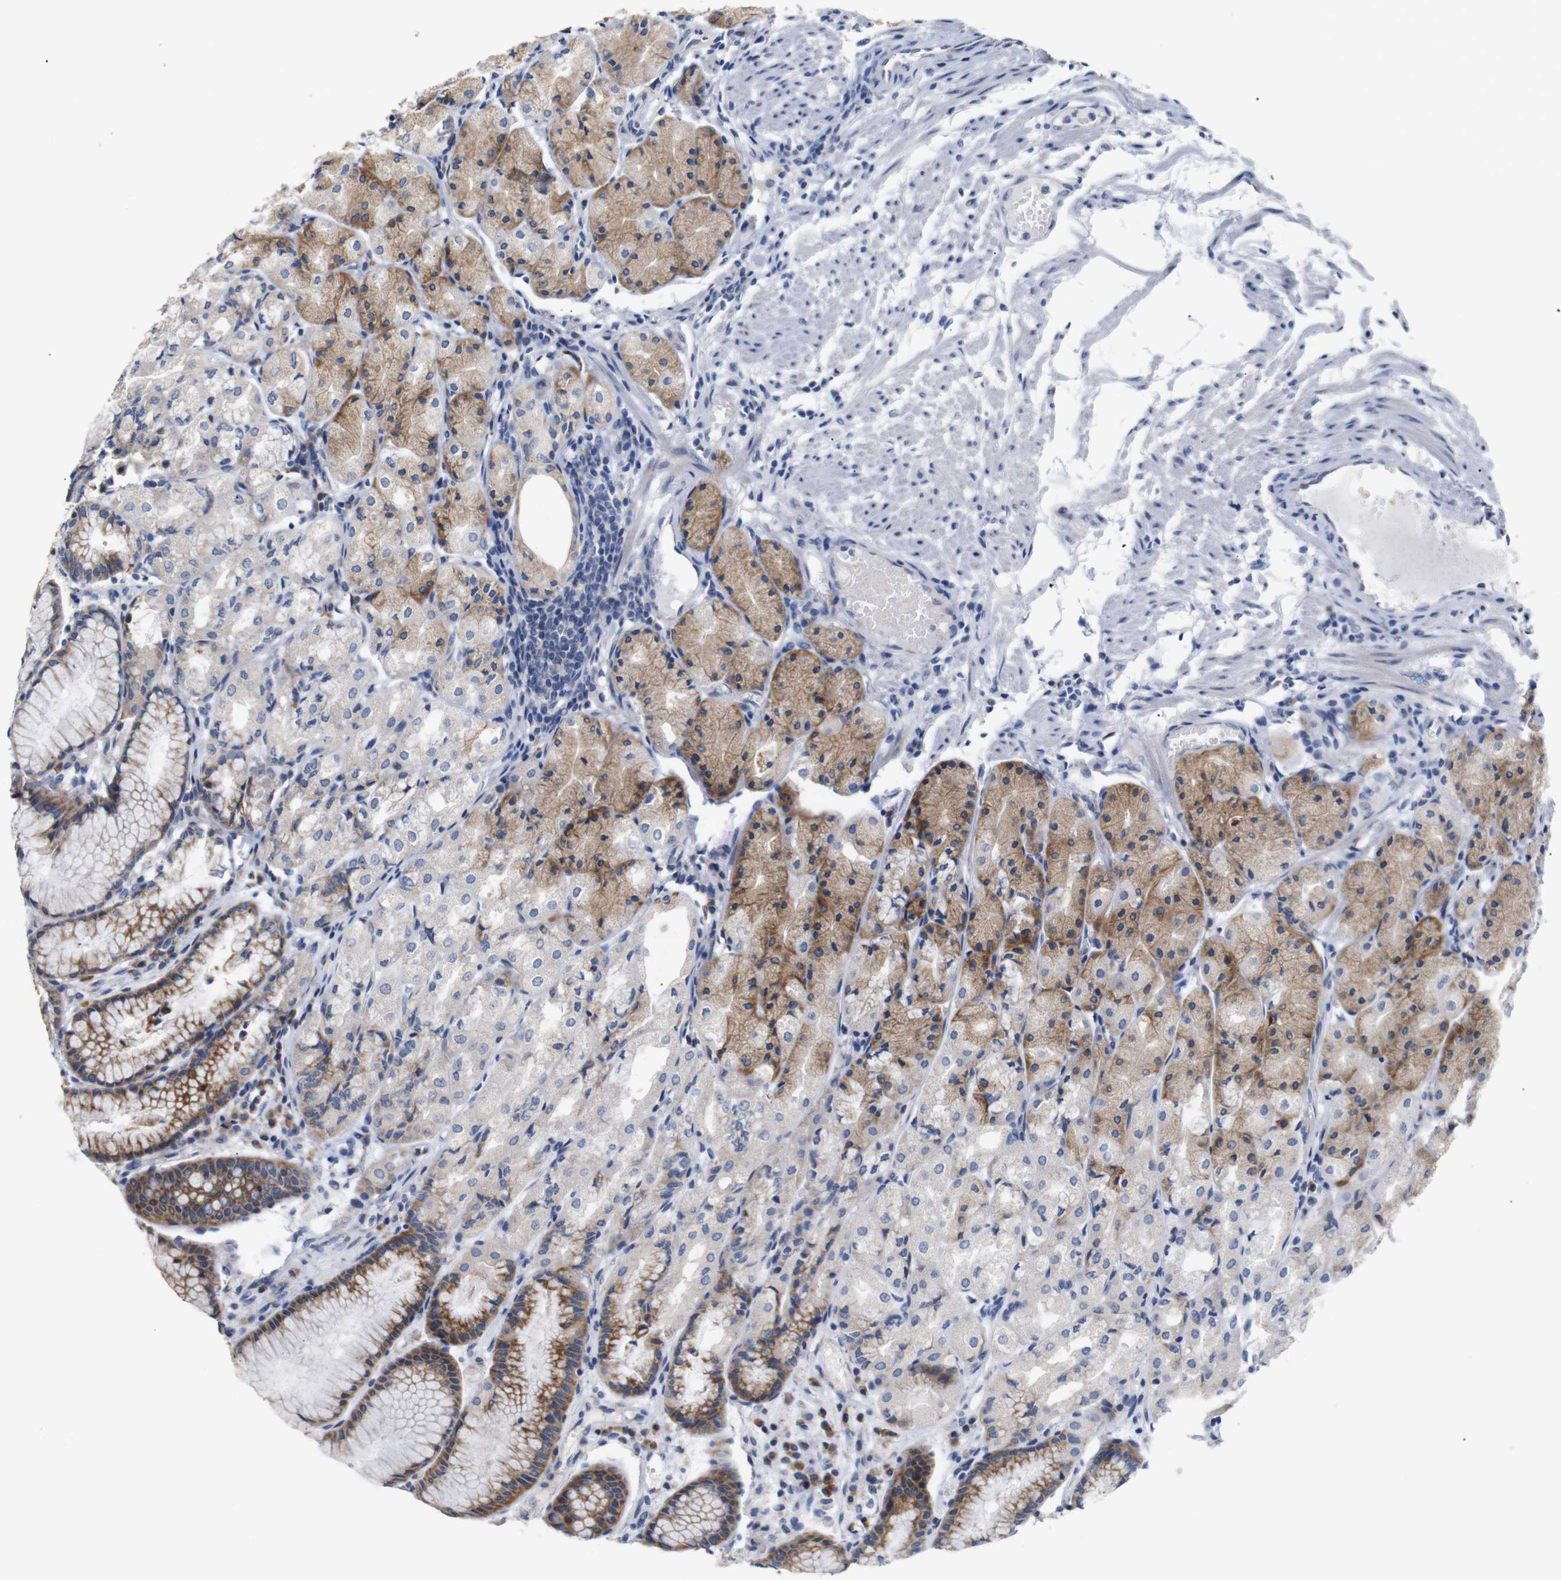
{"staining": {"intensity": "moderate", "quantity": "25%-75%", "location": "cytoplasmic/membranous"}, "tissue": "stomach", "cell_type": "Glandular cells", "image_type": "normal", "snomed": [{"axis": "morphology", "description": "Normal tissue, NOS"}, {"axis": "topography", "description": "Stomach, upper"}], "caption": "An immunohistochemistry (IHC) micrograph of unremarkable tissue is shown. Protein staining in brown highlights moderate cytoplasmic/membranous positivity in stomach within glandular cells.", "gene": "TRIM5", "patient": {"sex": "male", "age": 72}}